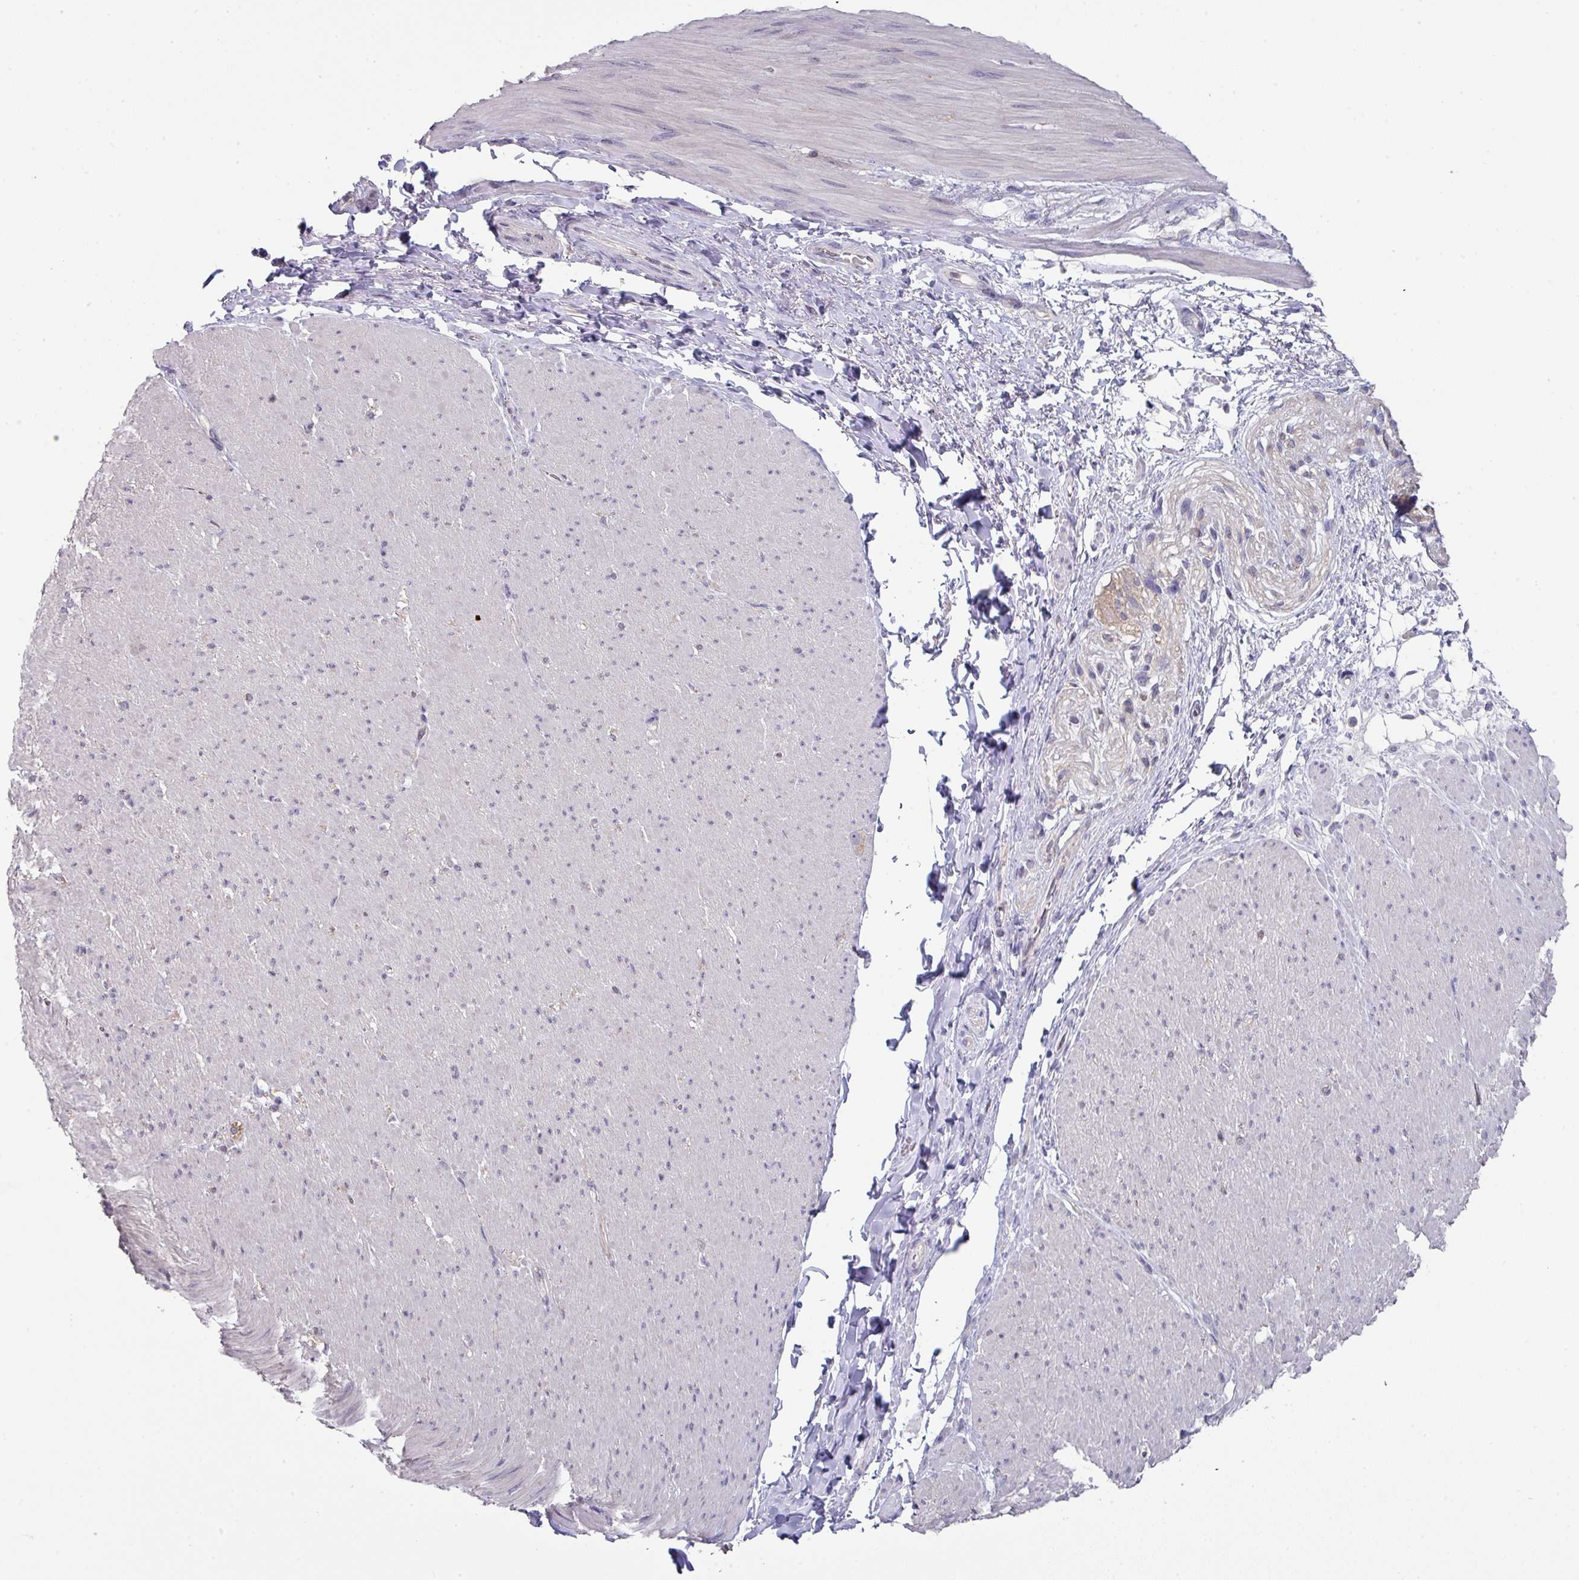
{"staining": {"intensity": "negative", "quantity": "none", "location": "none"}, "tissue": "smooth muscle", "cell_type": "Smooth muscle cells", "image_type": "normal", "snomed": [{"axis": "morphology", "description": "Normal tissue, NOS"}, {"axis": "topography", "description": "Smooth muscle"}, {"axis": "topography", "description": "Rectum"}], "caption": "High power microscopy micrograph of an IHC histopathology image of normal smooth muscle, revealing no significant staining in smooth muscle cells.", "gene": "DCAF12L1", "patient": {"sex": "male", "age": 53}}